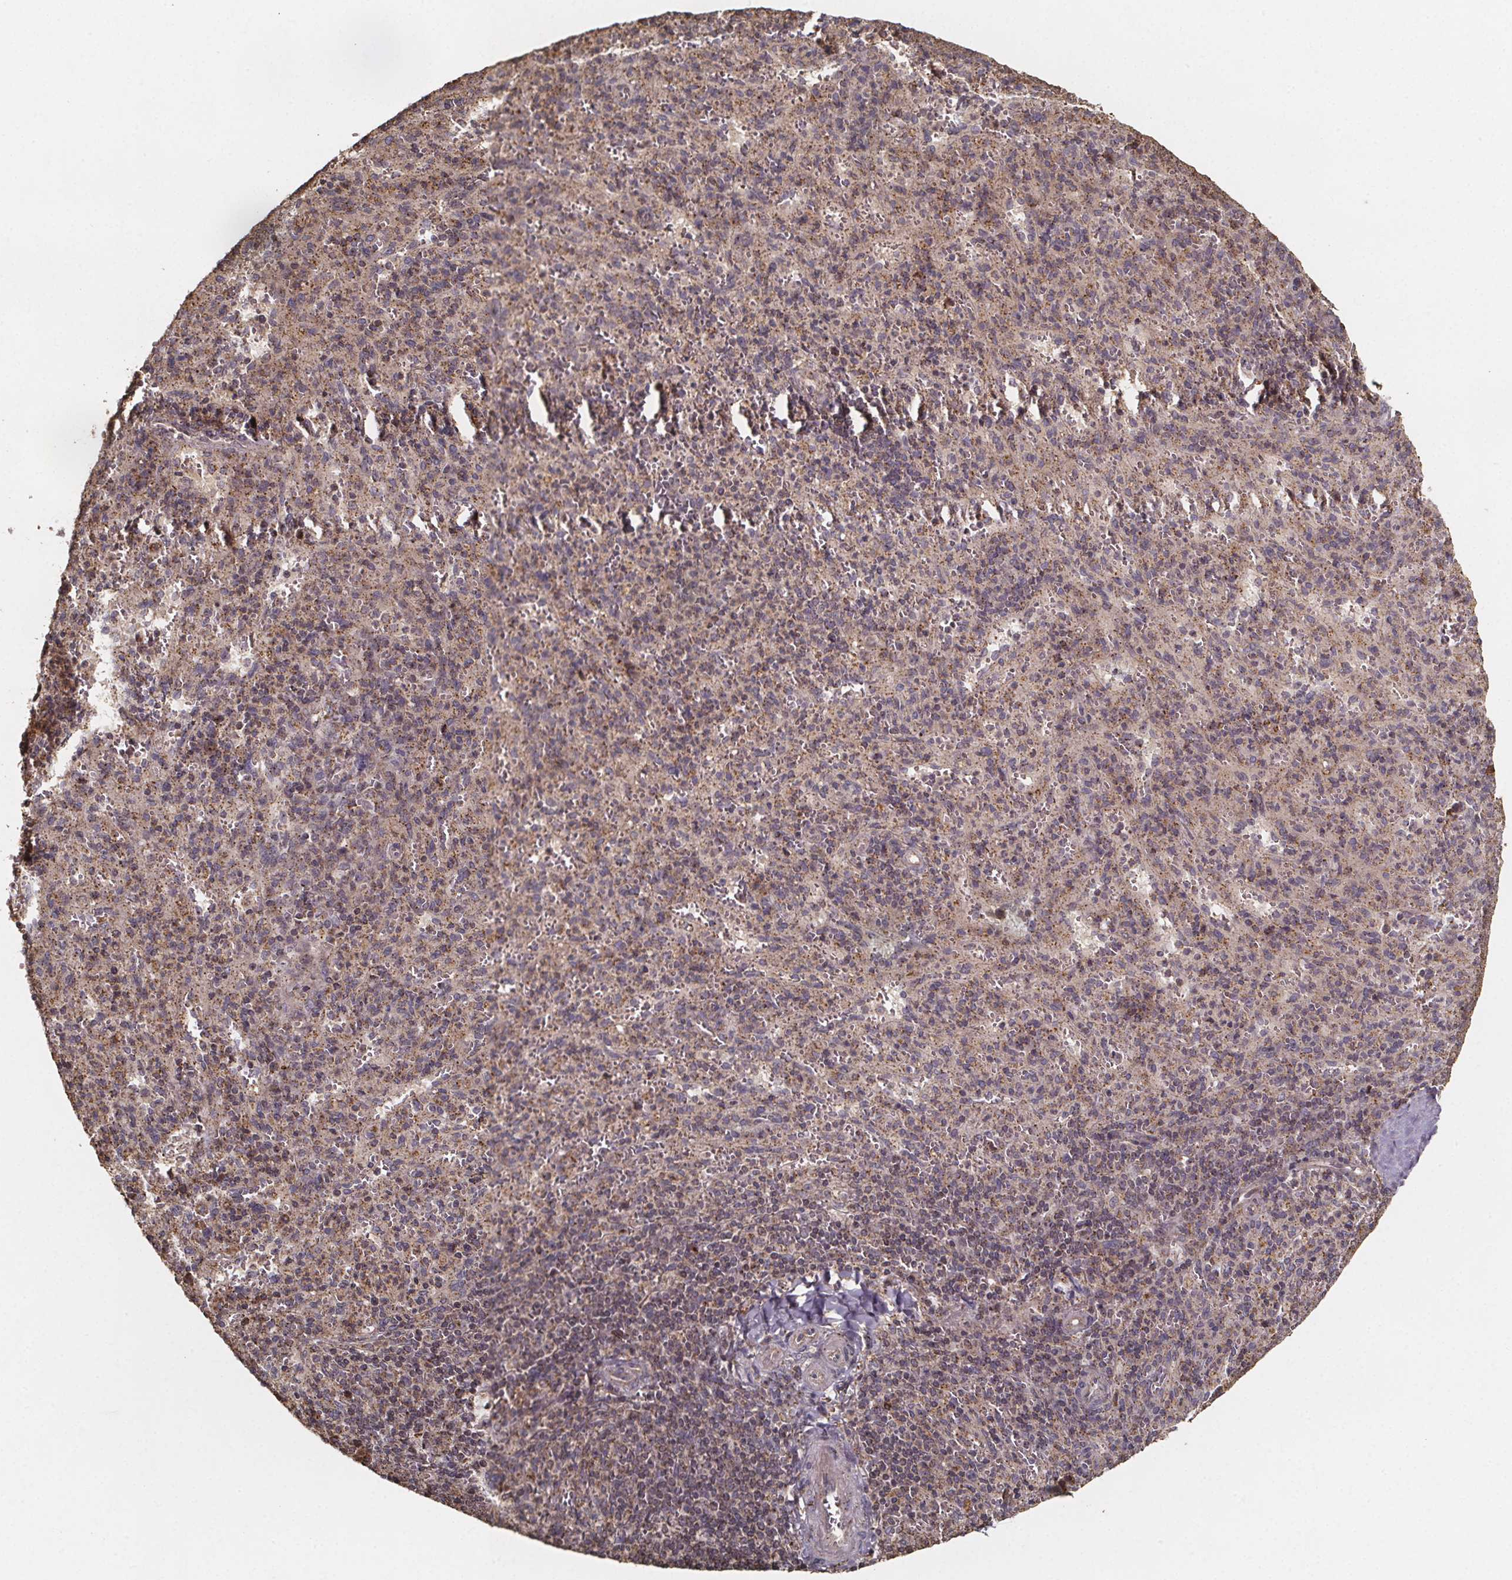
{"staining": {"intensity": "negative", "quantity": "none", "location": "none"}, "tissue": "spleen", "cell_type": "Cells in red pulp", "image_type": "normal", "snomed": [{"axis": "morphology", "description": "Normal tissue, NOS"}, {"axis": "topography", "description": "Spleen"}], "caption": "DAB immunohistochemical staining of benign spleen reveals no significant staining in cells in red pulp. The staining is performed using DAB (3,3'-diaminobenzidine) brown chromogen with nuclei counter-stained in using hematoxylin.", "gene": "ZNF879", "patient": {"sex": "male", "age": 57}}